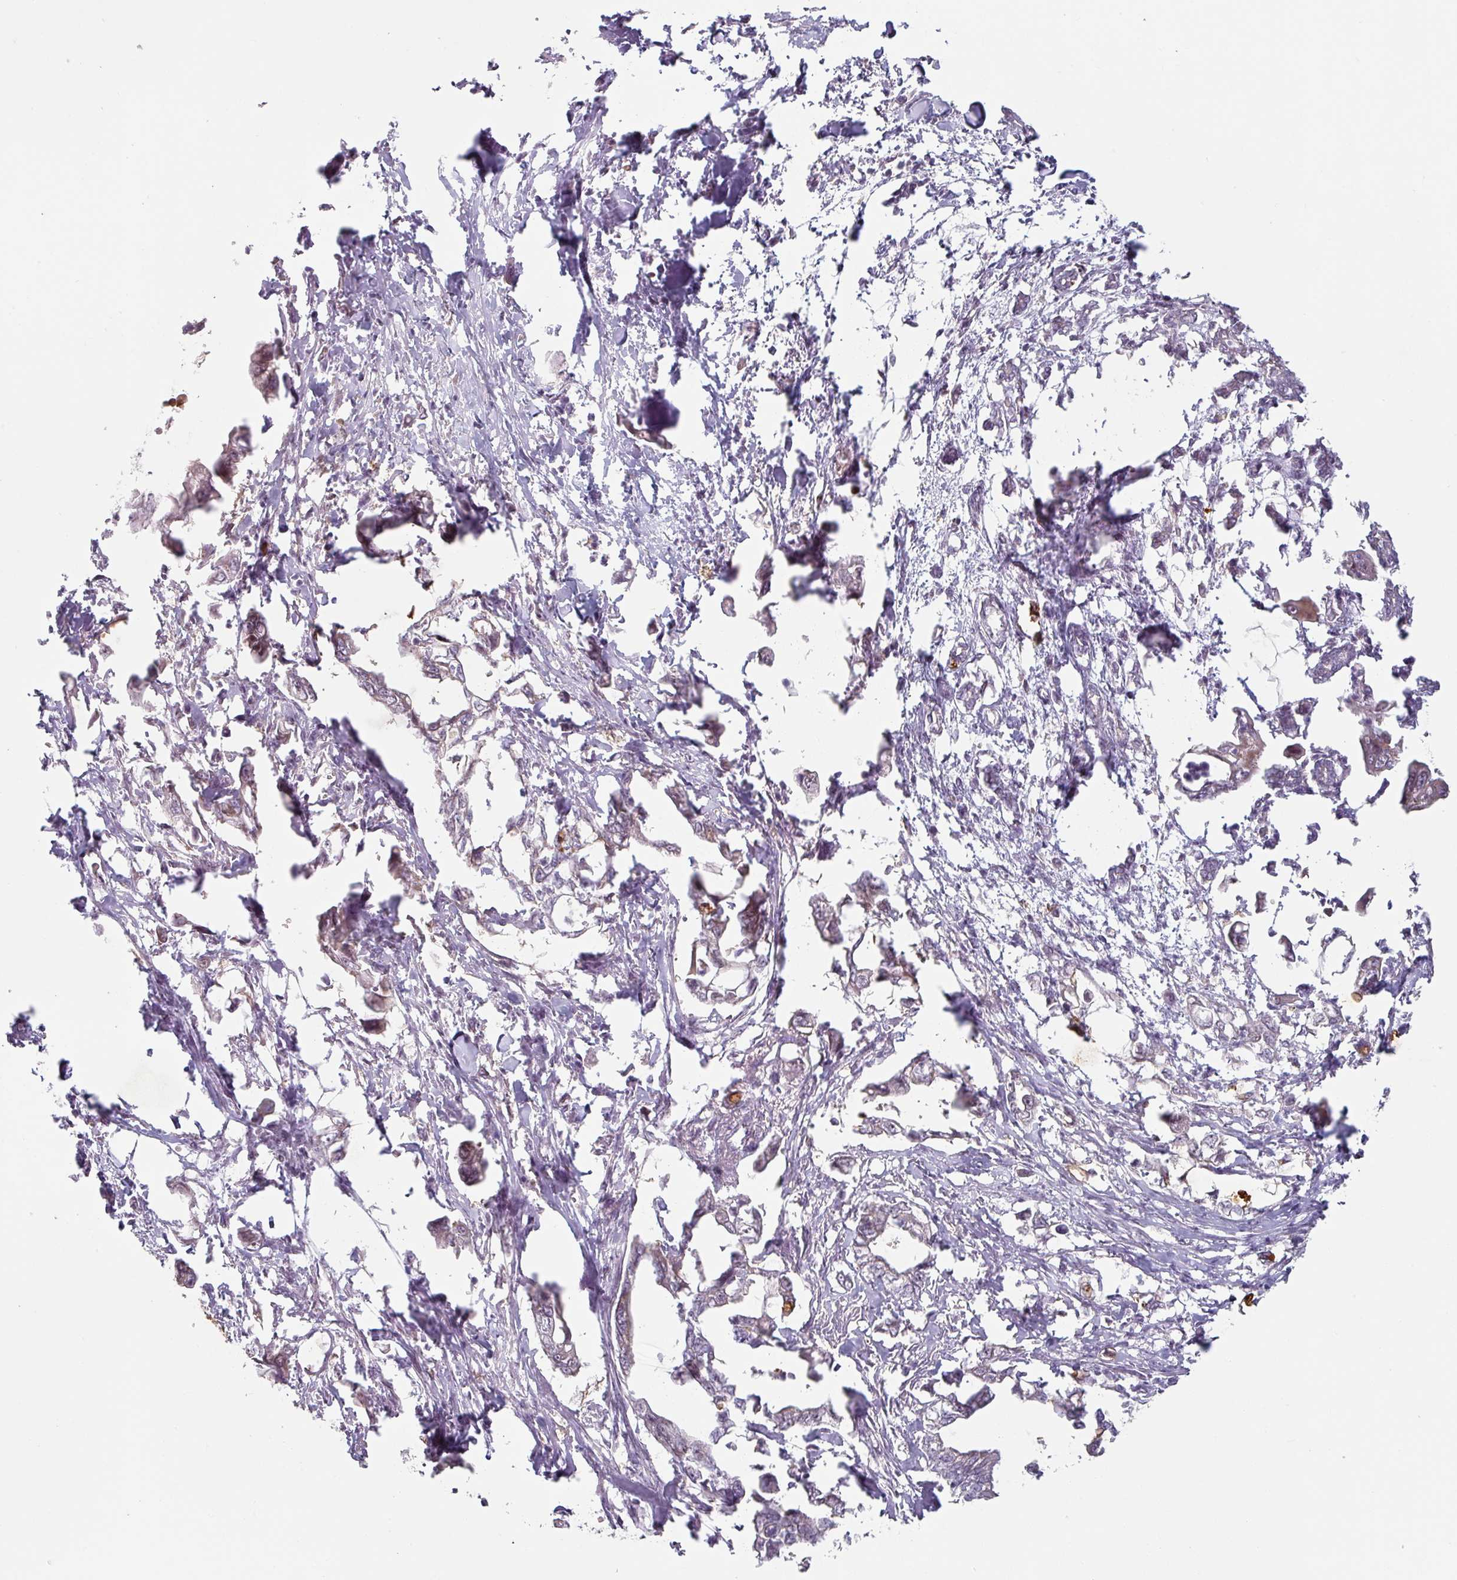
{"staining": {"intensity": "weak", "quantity": "<25%", "location": "cytoplasmic/membranous"}, "tissue": "pancreatic cancer", "cell_type": "Tumor cells", "image_type": "cancer", "snomed": [{"axis": "morphology", "description": "Adenocarcinoma, NOS"}, {"axis": "topography", "description": "Pancreas"}], "caption": "IHC micrograph of neoplastic tissue: human pancreatic cancer (adenocarcinoma) stained with DAB (3,3'-diaminobenzidine) reveals no significant protein staining in tumor cells. Brightfield microscopy of immunohistochemistry (IHC) stained with DAB (brown) and hematoxylin (blue), captured at high magnification.", "gene": "ZBTB6", "patient": {"sex": "male", "age": 61}}